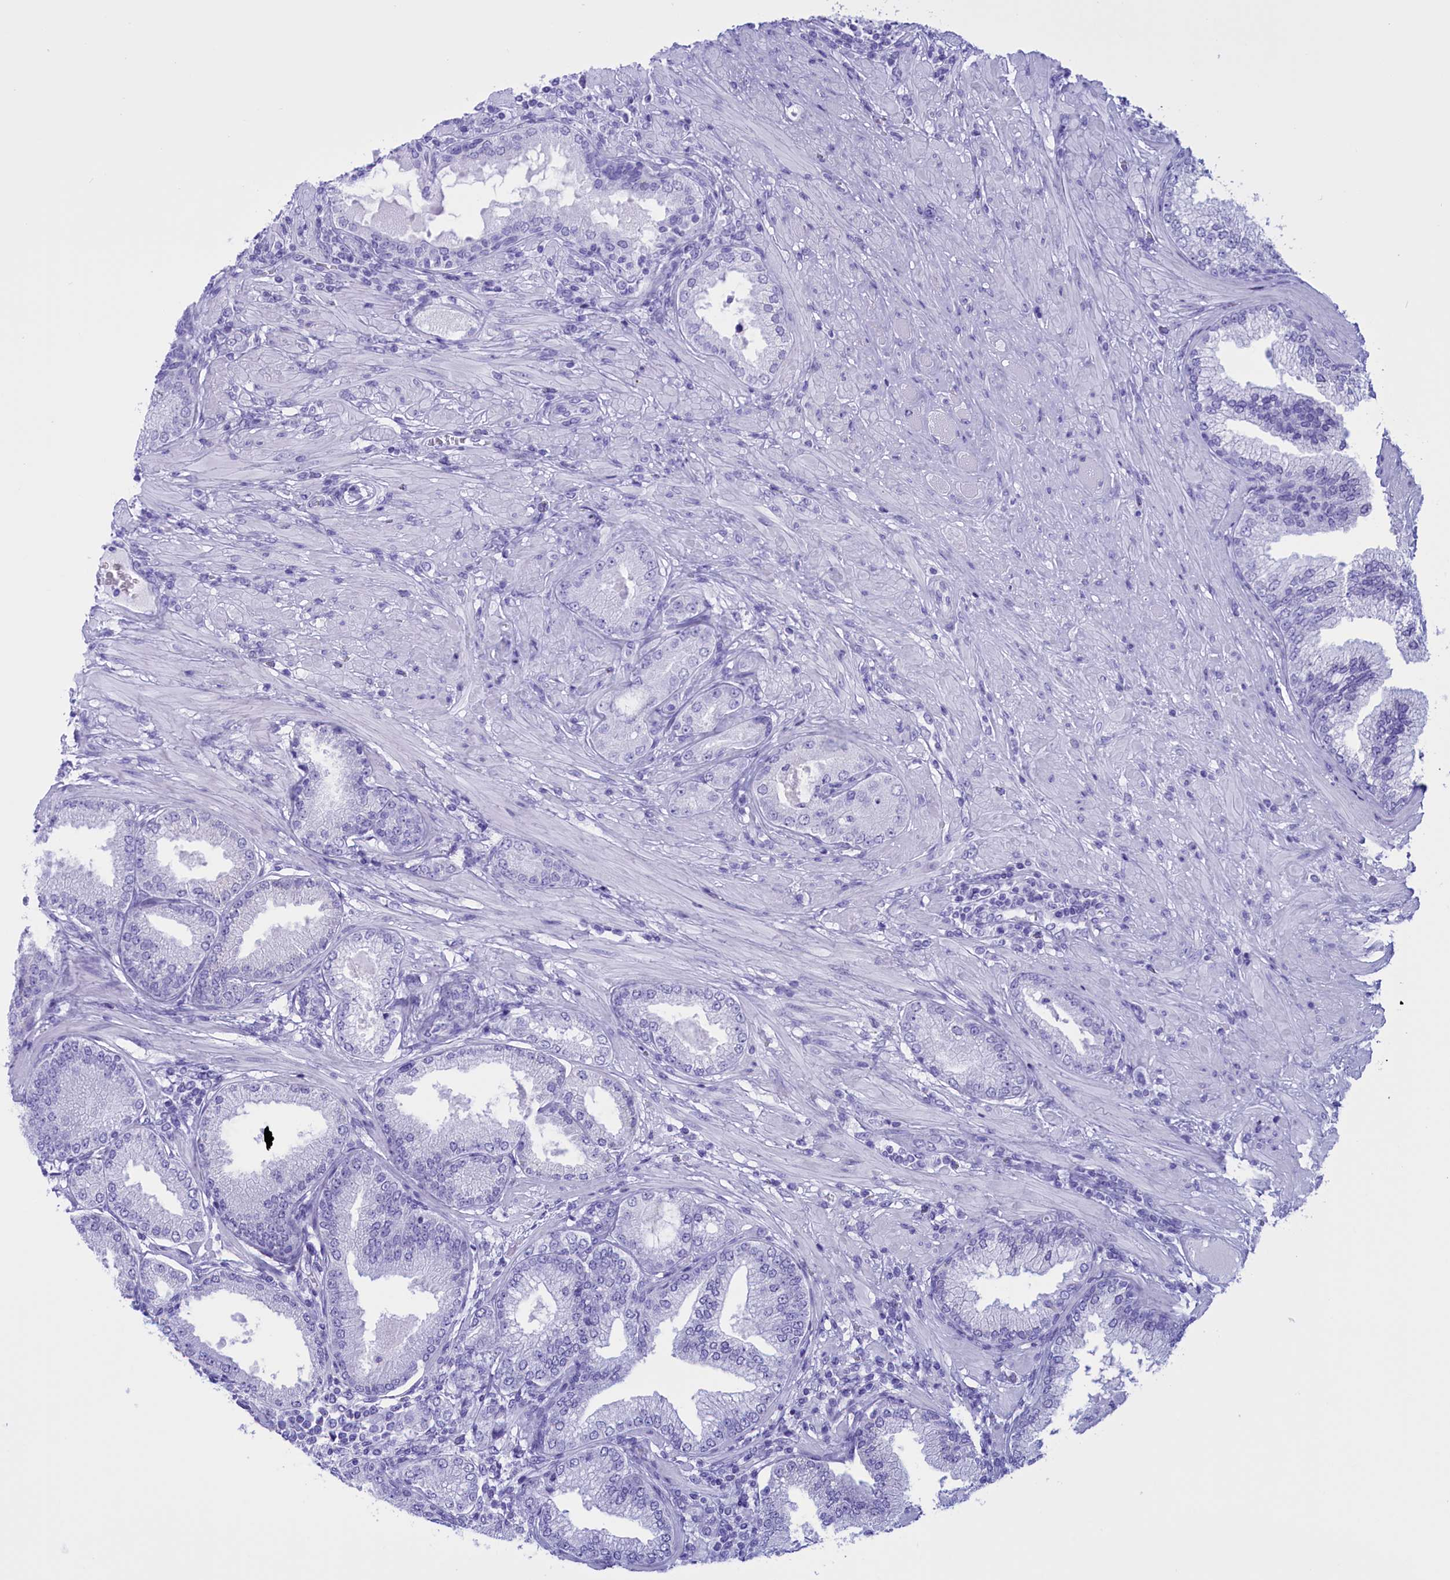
{"staining": {"intensity": "negative", "quantity": "none", "location": "none"}, "tissue": "prostate cancer", "cell_type": "Tumor cells", "image_type": "cancer", "snomed": [{"axis": "morphology", "description": "Adenocarcinoma, High grade"}, {"axis": "topography", "description": "Prostate"}], "caption": "Adenocarcinoma (high-grade) (prostate) stained for a protein using immunohistochemistry (IHC) shows no staining tumor cells.", "gene": "BRI3", "patient": {"sex": "male", "age": 71}}